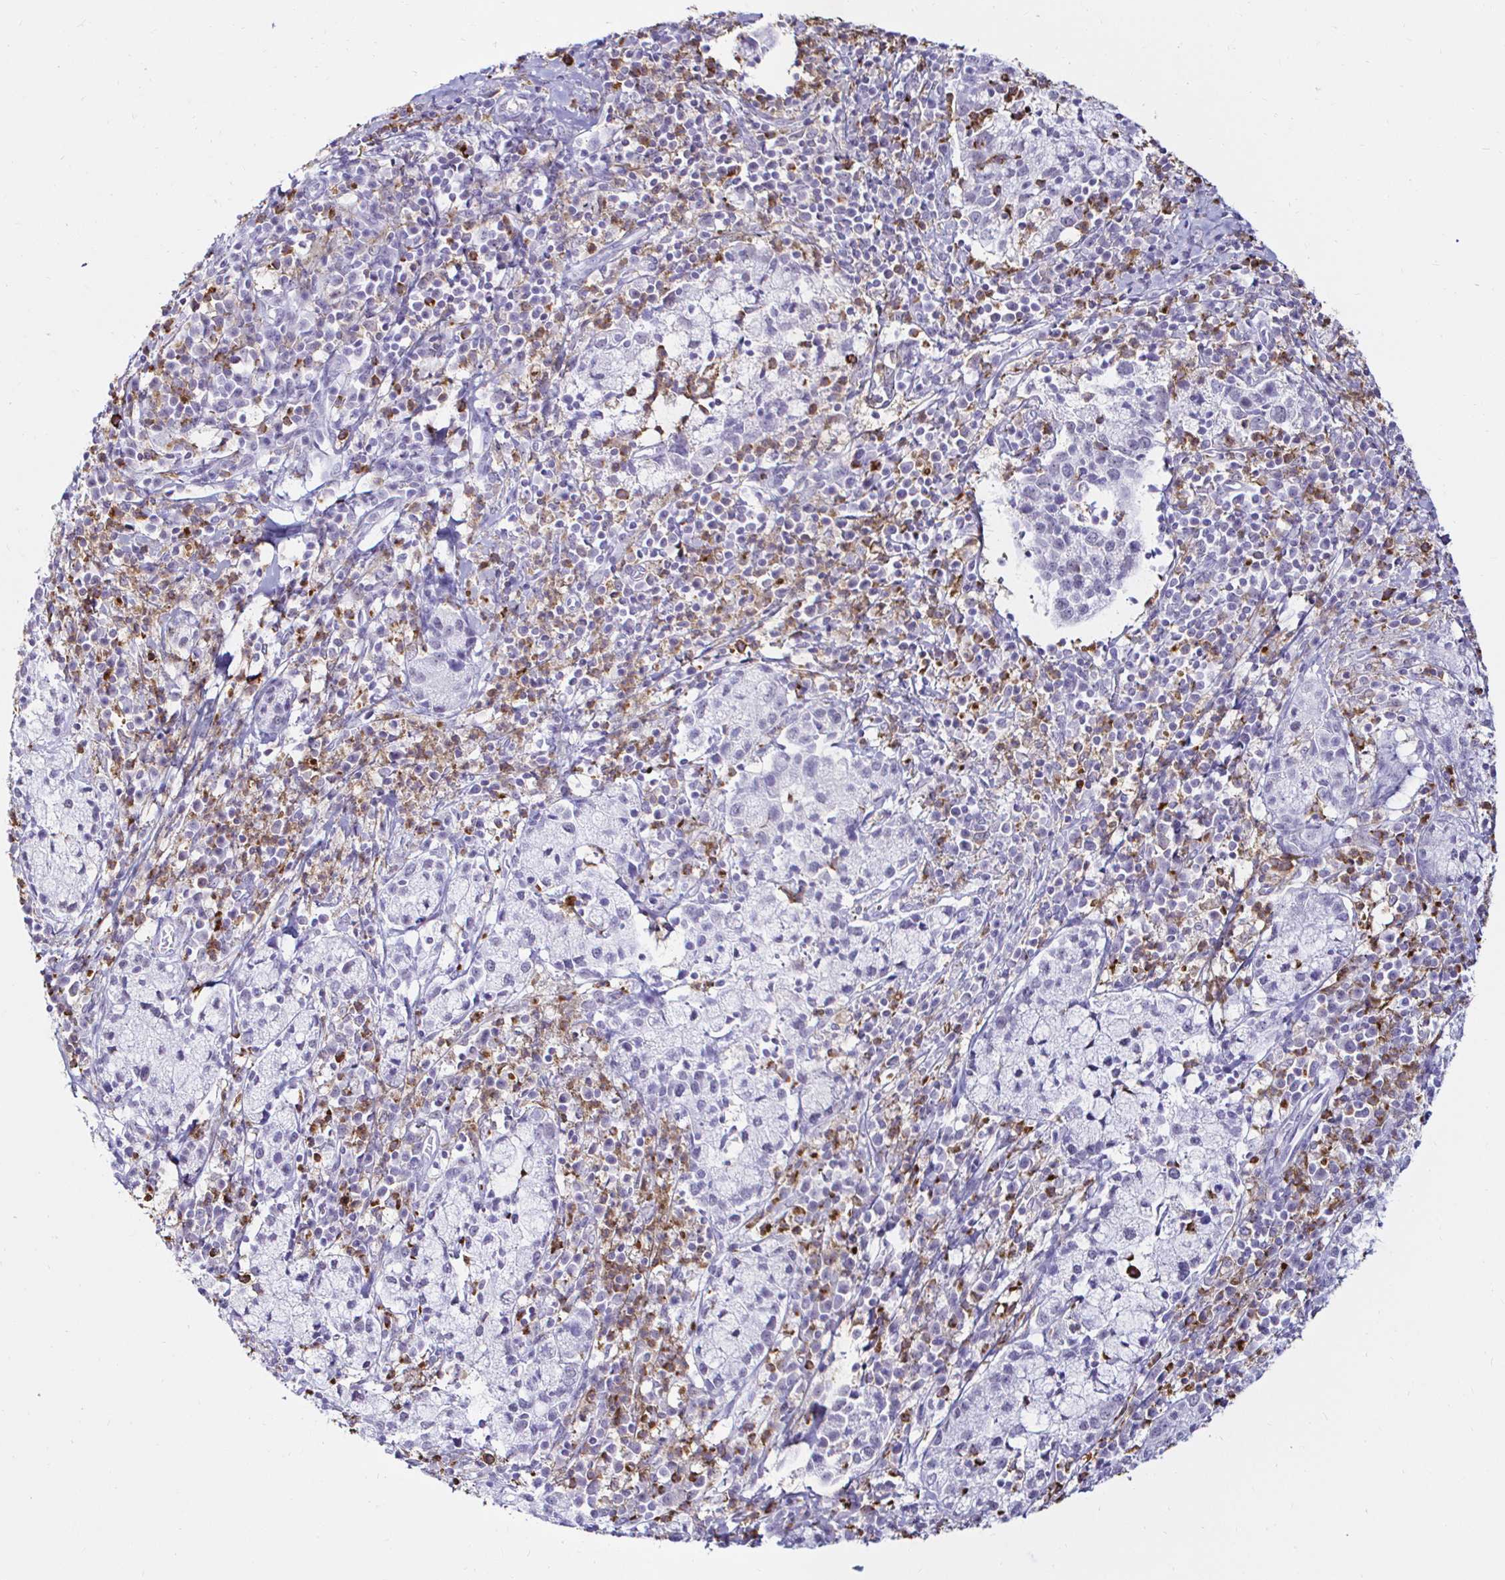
{"staining": {"intensity": "negative", "quantity": "none", "location": "none"}, "tissue": "cervical cancer", "cell_type": "Tumor cells", "image_type": "cancer", "snomed": [{"axis": "morphology", "description": "Normal tissue, NOS"}, {"axis": "morphology", "description": "Adenocarcinoma, NOS"}, {"axis": "topography", "description": "Cervix"}], "caption": "This is an IHC image of human adenocarcinoma (cervical). There is no staining in tumor cells.", "gene": "CYBB", "patient": {"sex": "female", "age": 44}}